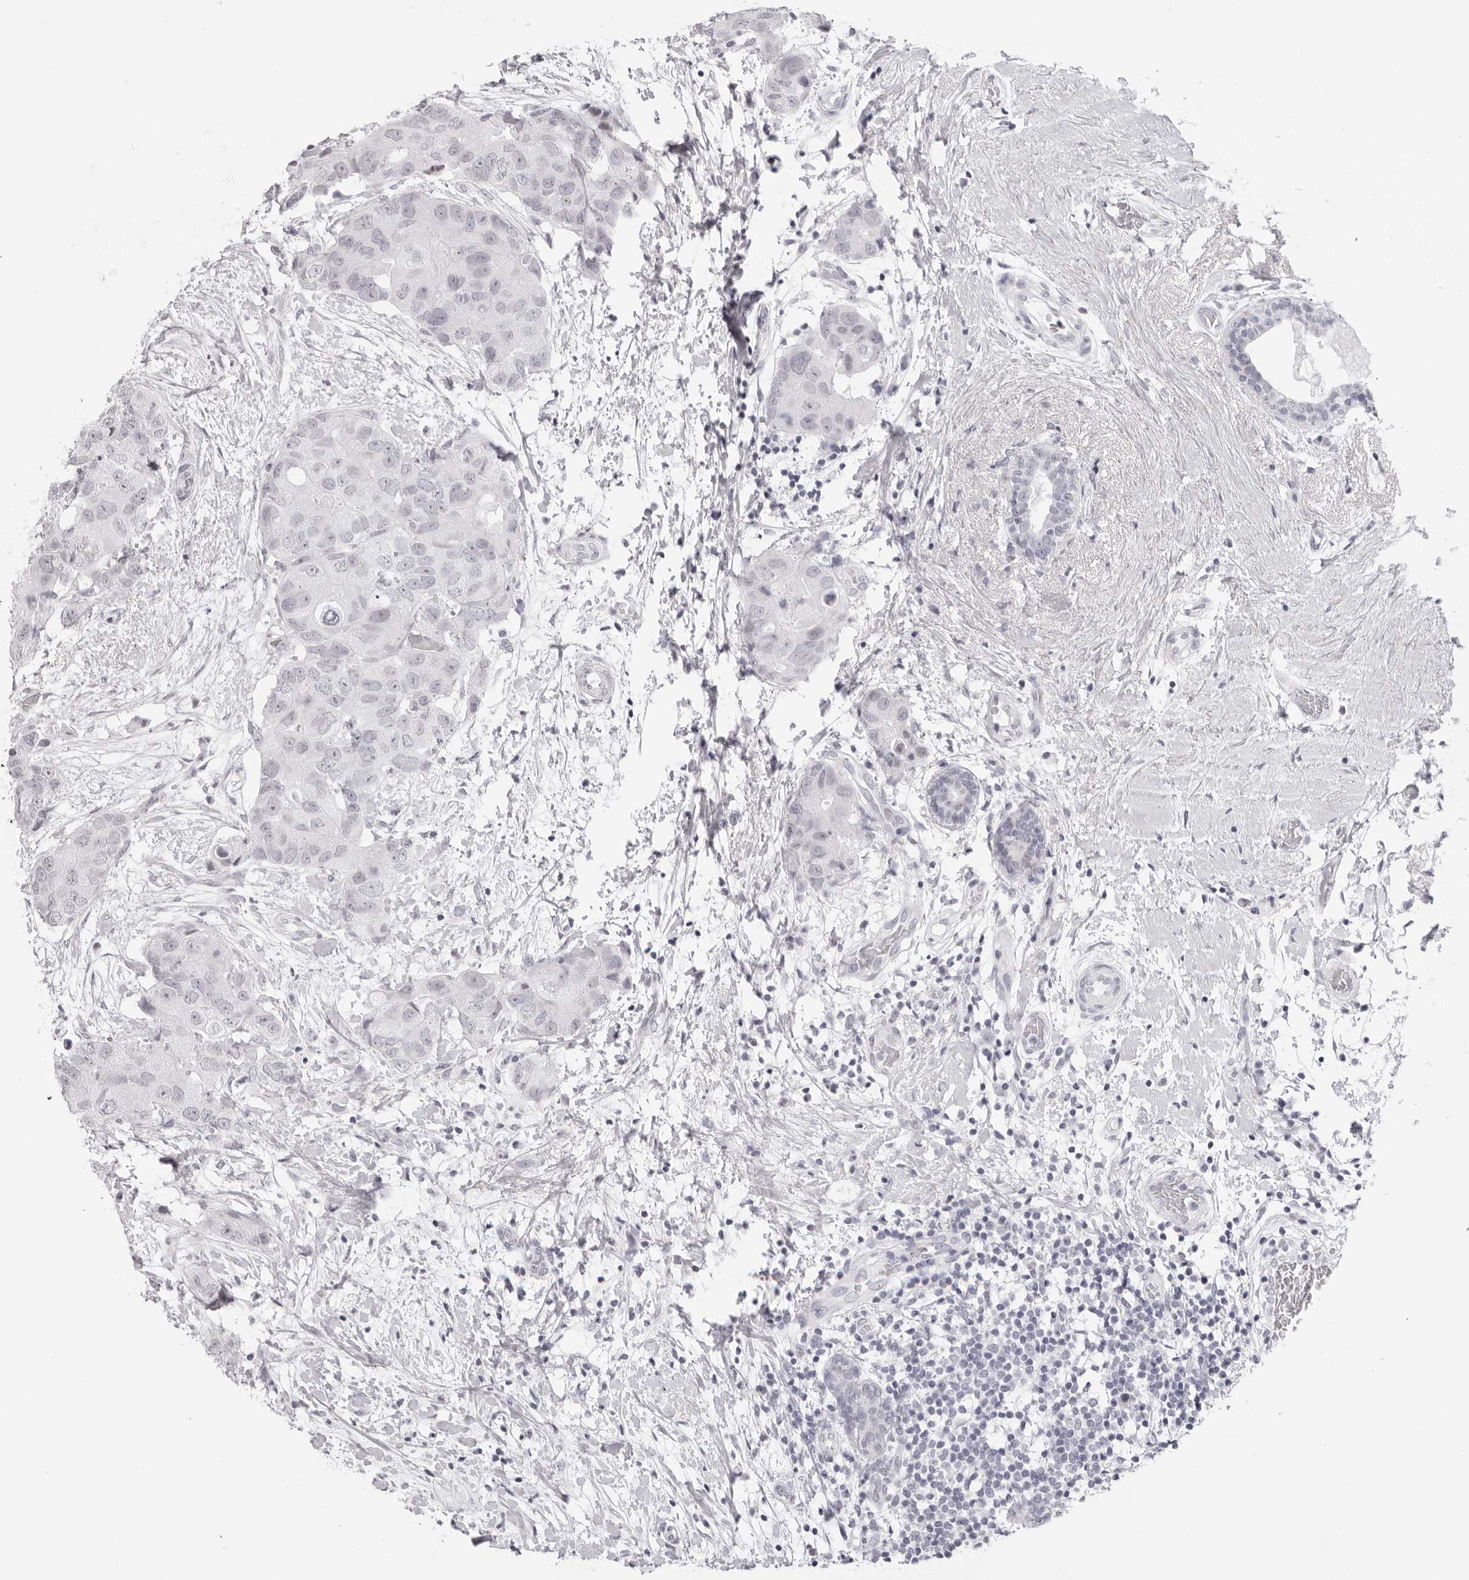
{"staining": {"intensity": "negative", "quantity": "none", "location": "none"}, "tissue": "breast cancer", "cell_type": "Tumor cells", "image_type": "cancer", "snomed": [{"axis": "morphology", "description": "Duct carcinoma"}, {"axis": "topography", "description": "Breast"}], "caption": "Breast cancer (infiltrating ductal carcinoma) stained for a protein using immunohistochemistry shows no positivity tumor cells.", "gene": "KLK12", "patient": {"sex": "female", "age": 62}}